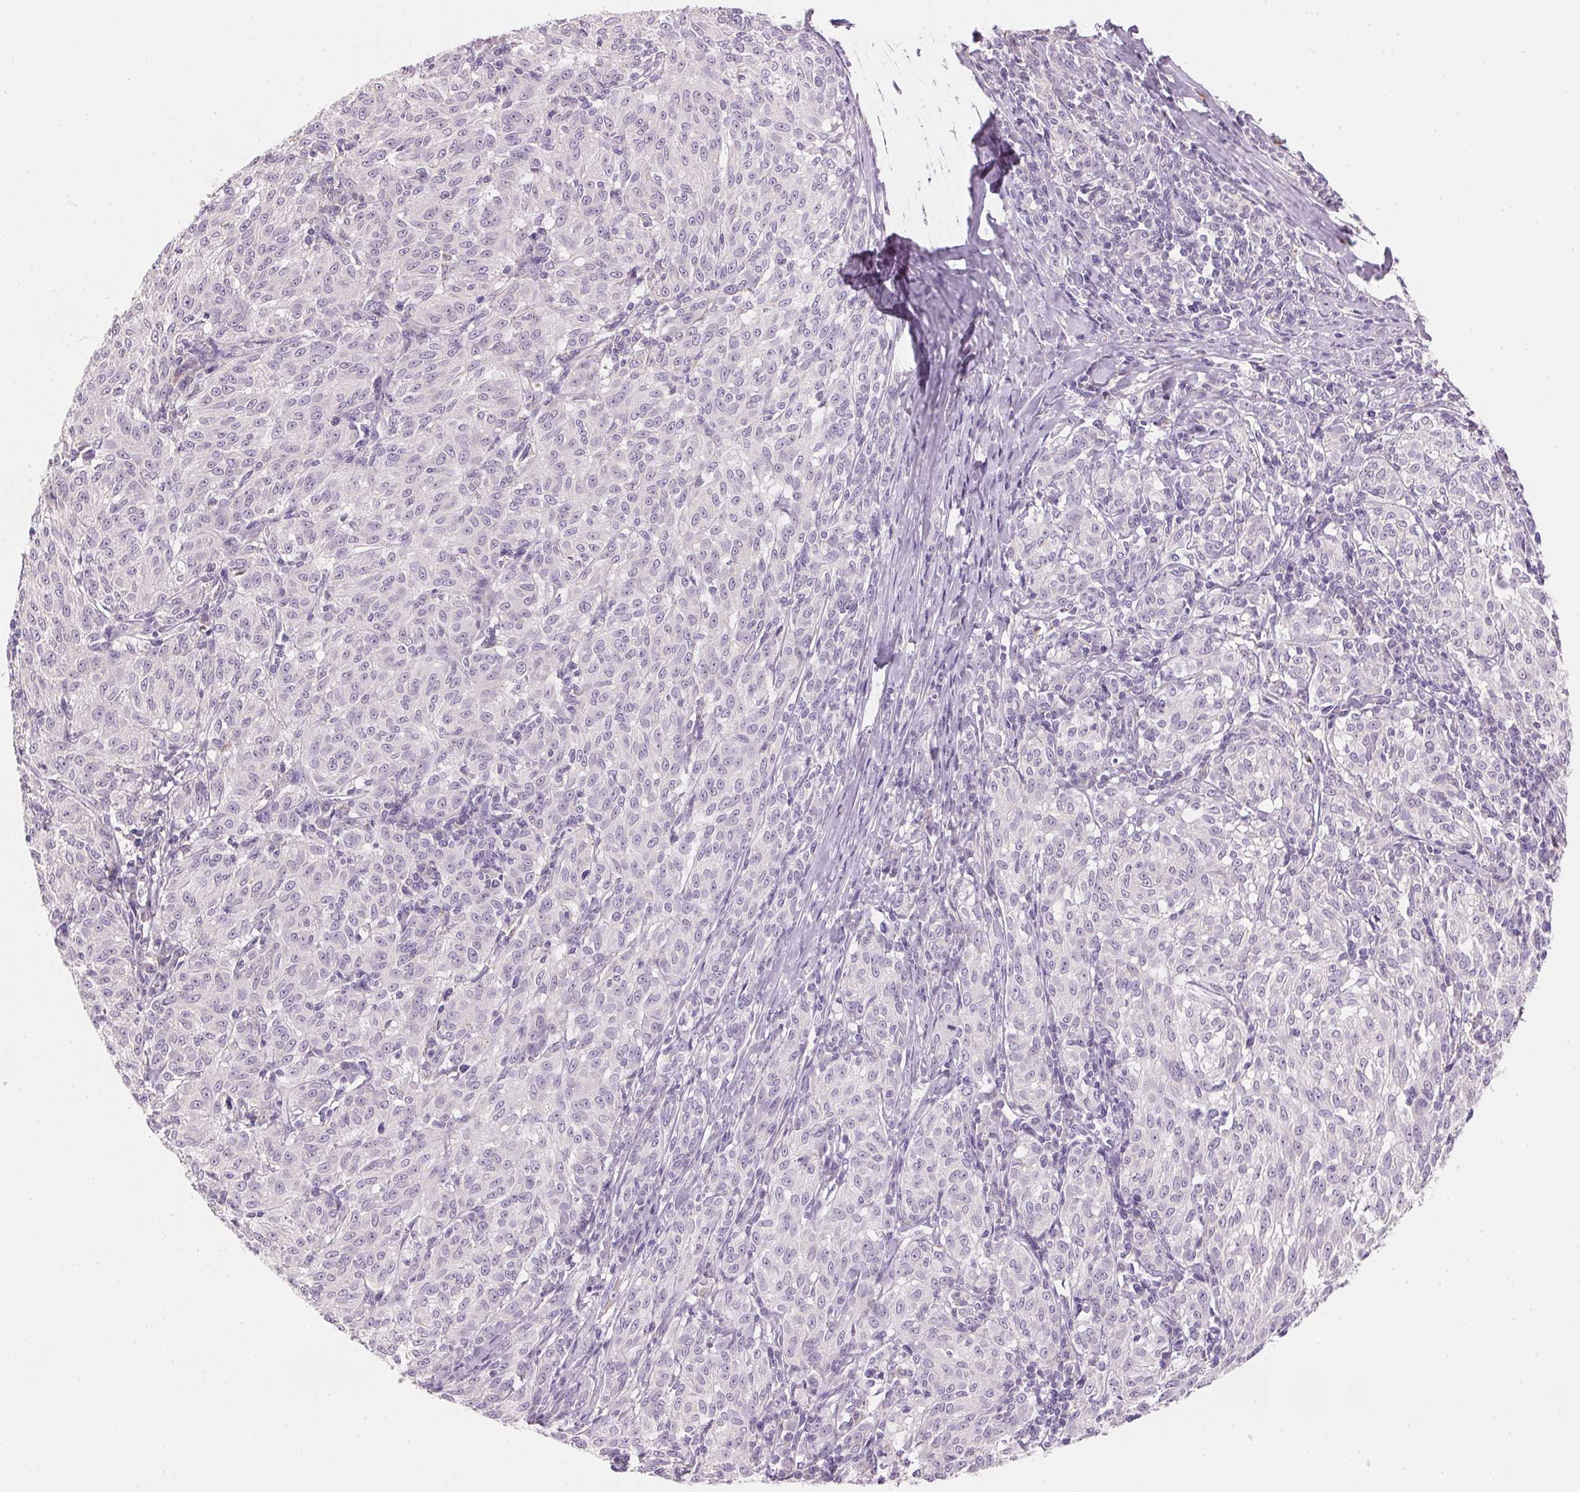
{"staining": {"intensity": "negative", "quantity": "none", "location": "none"}, "tissue": "melanoma", "cell_type": "Tumor cells", "image_type": "cancer", "snomed": [{"axis": "morphology", "description": "Malignant melanoma, NOS"}, {"axis": "topography", "description": "Skin"}], "caption": "A histopathology image of melanoma stained for a protein demonstrates no brown staining in tumor cells. (DAB IHC with hematoxylin counter stain).", "gene": "CYP11B1", "patient": {"sex": "female", "age": 72}}